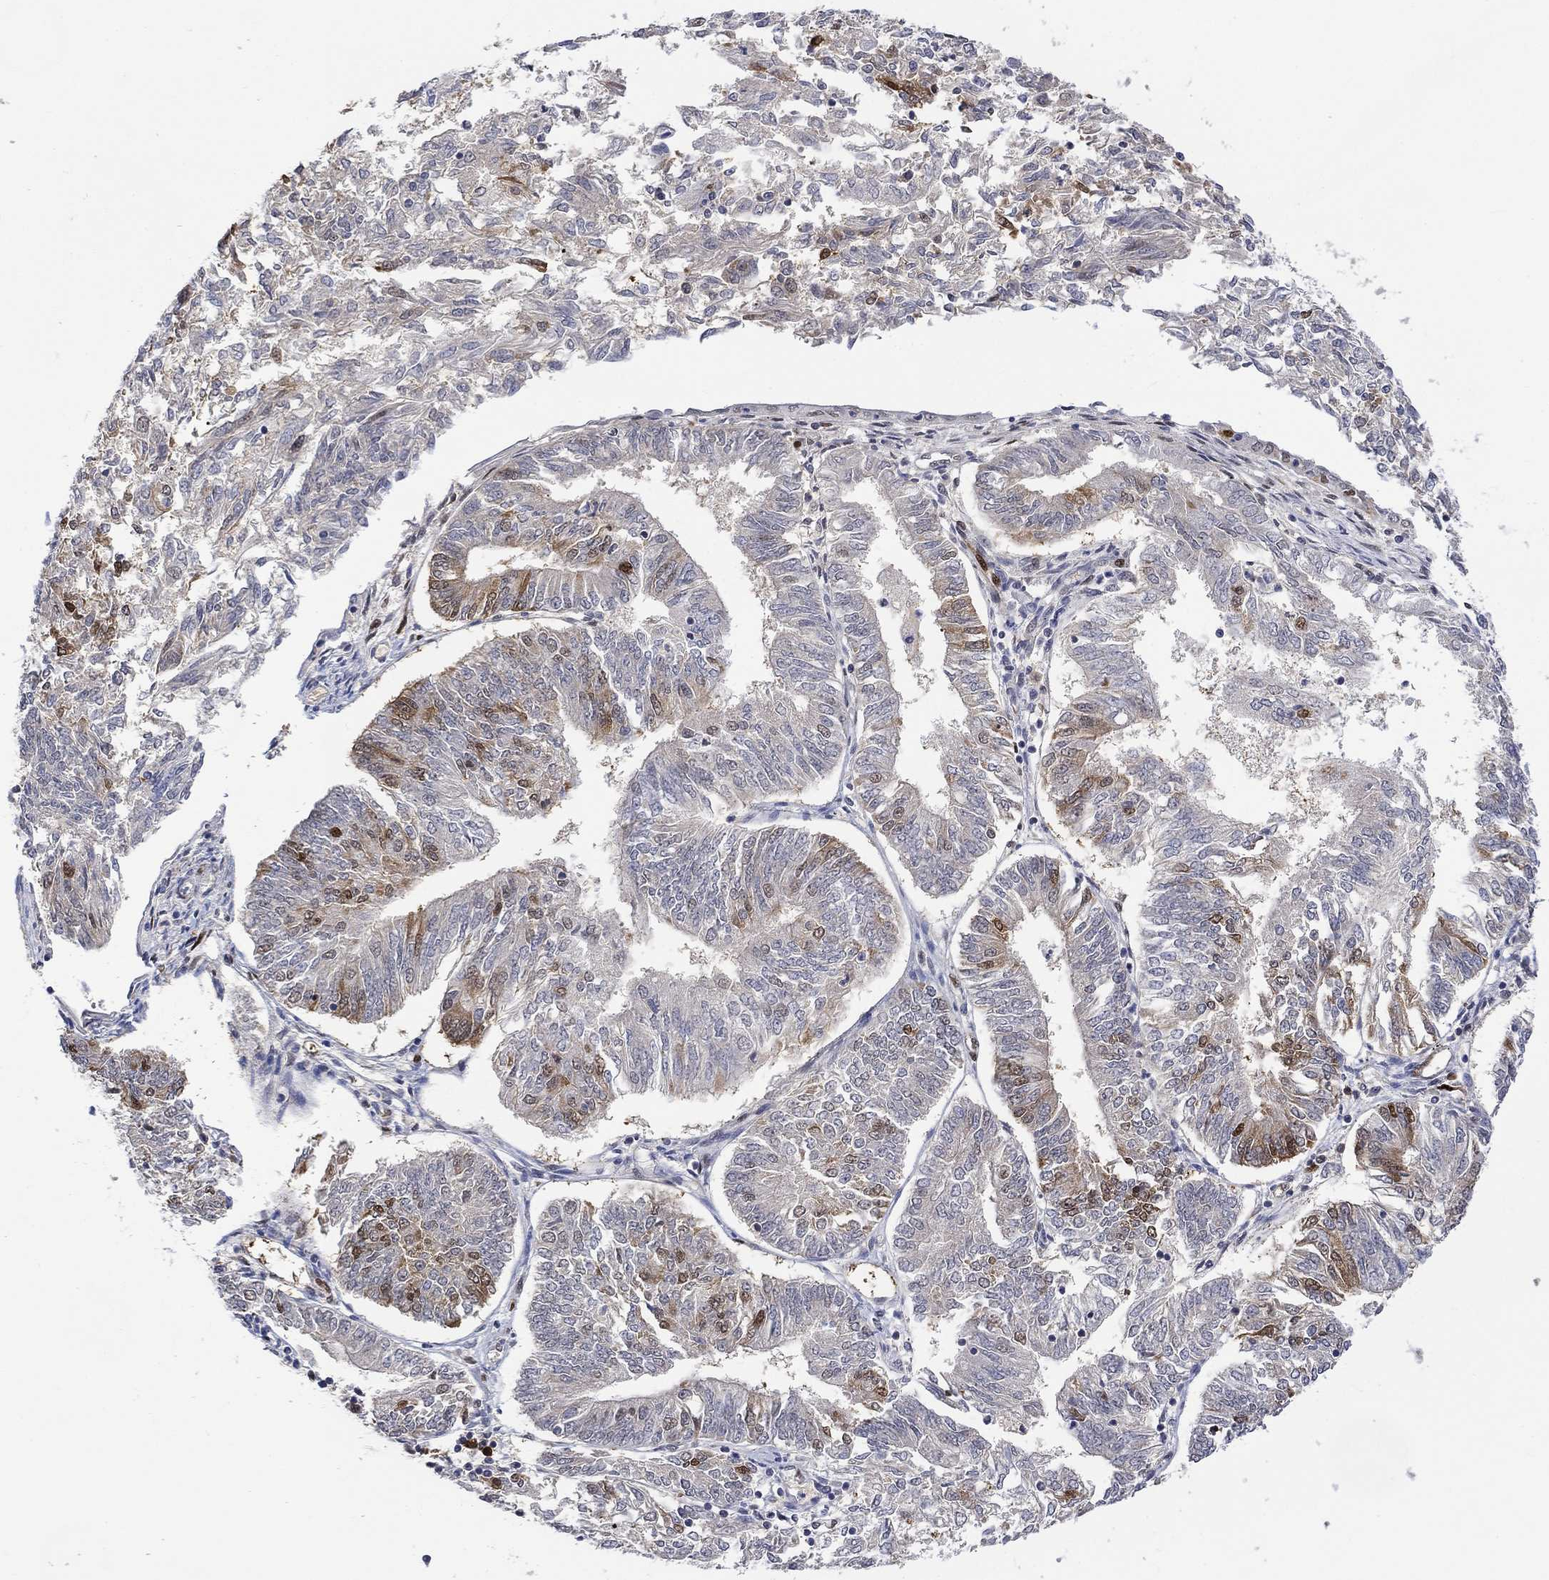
{"staining": {"intensity": "moderate", "quantity": "<25%", "location": "cytoplasmic/membranous,nuclear"}, "tissue": "endometrial cancer", "cell_type": "Tumor cells", "image_type": "cancer", "snomed": [{"axis": "morphology", "description": "Adenocarcinoma, NOS"}, {"axis": "topography", "description": "Endometrium"}], "caption": "Immunohistochemistry image of endometrial cancer (adenocarcinoma) stained for a protein (brown), which shows low levels of moderate cytoplasmic/membranous and nuclear staining in approximately <25% of tumor cells.", "gene": "RAD54L2", "patient": {"sex": "female", "age": 58}}